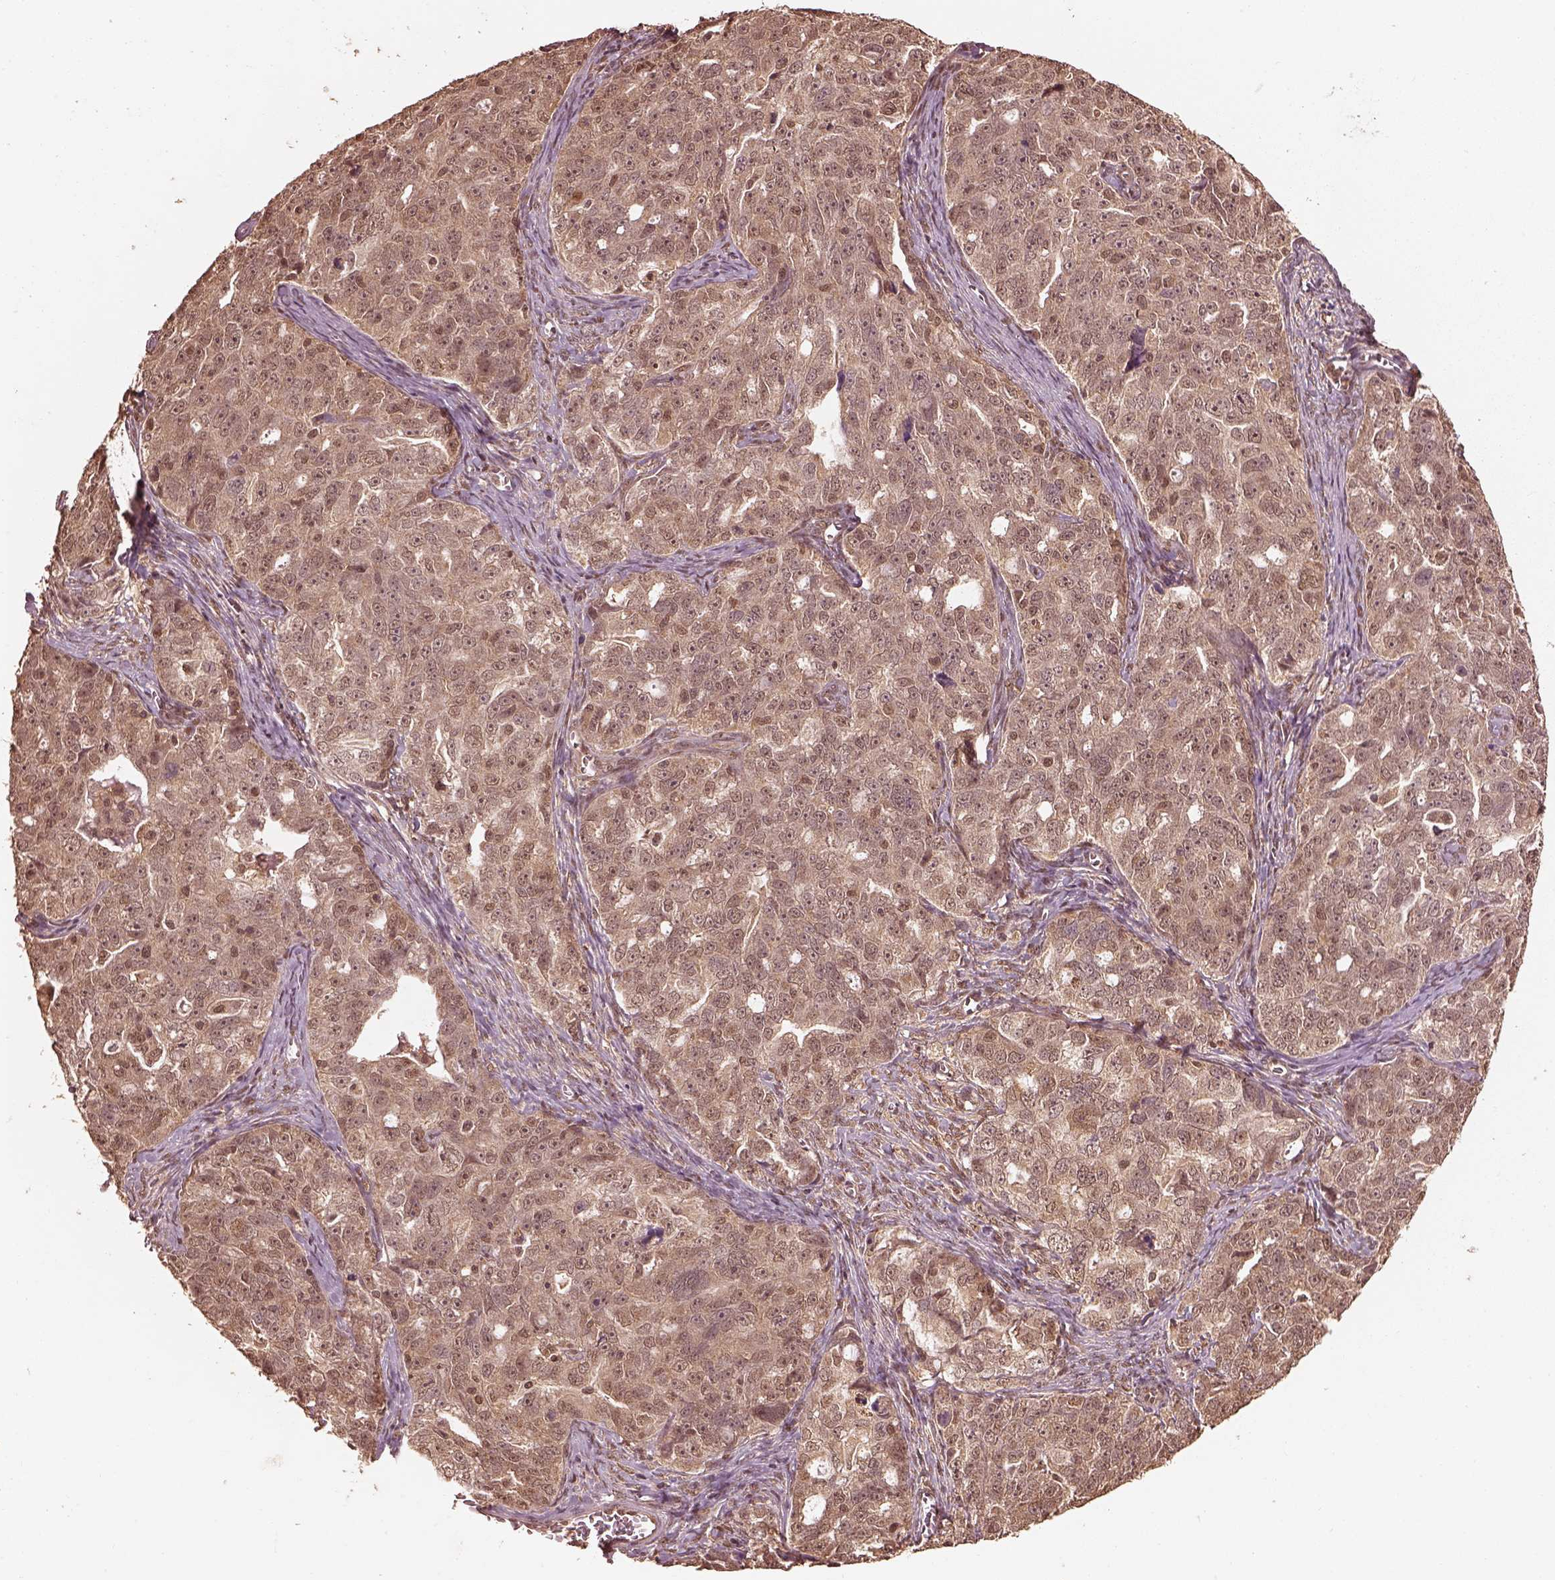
{"staining": {"intensity": "weak", "quantity": "25%-75%", "location": "cytoplasmic/membranous"}, "tissue": "ovarian cancer", "cell_type": "Tumor cells", "image_type": "cancer", "snomed": [{"axis": "morphology", "description": "Cystadenocarcinoma, serous, NOS"}, {"axis": "topography", "description": "Ovary"}], "caption": "Ovarian cancer stained for a protein exhibits weak cytoplasmic/membranous positivity in tumor cells.", "gene": "PSMC5", "patient": {"sex": "female", "age": 51}}